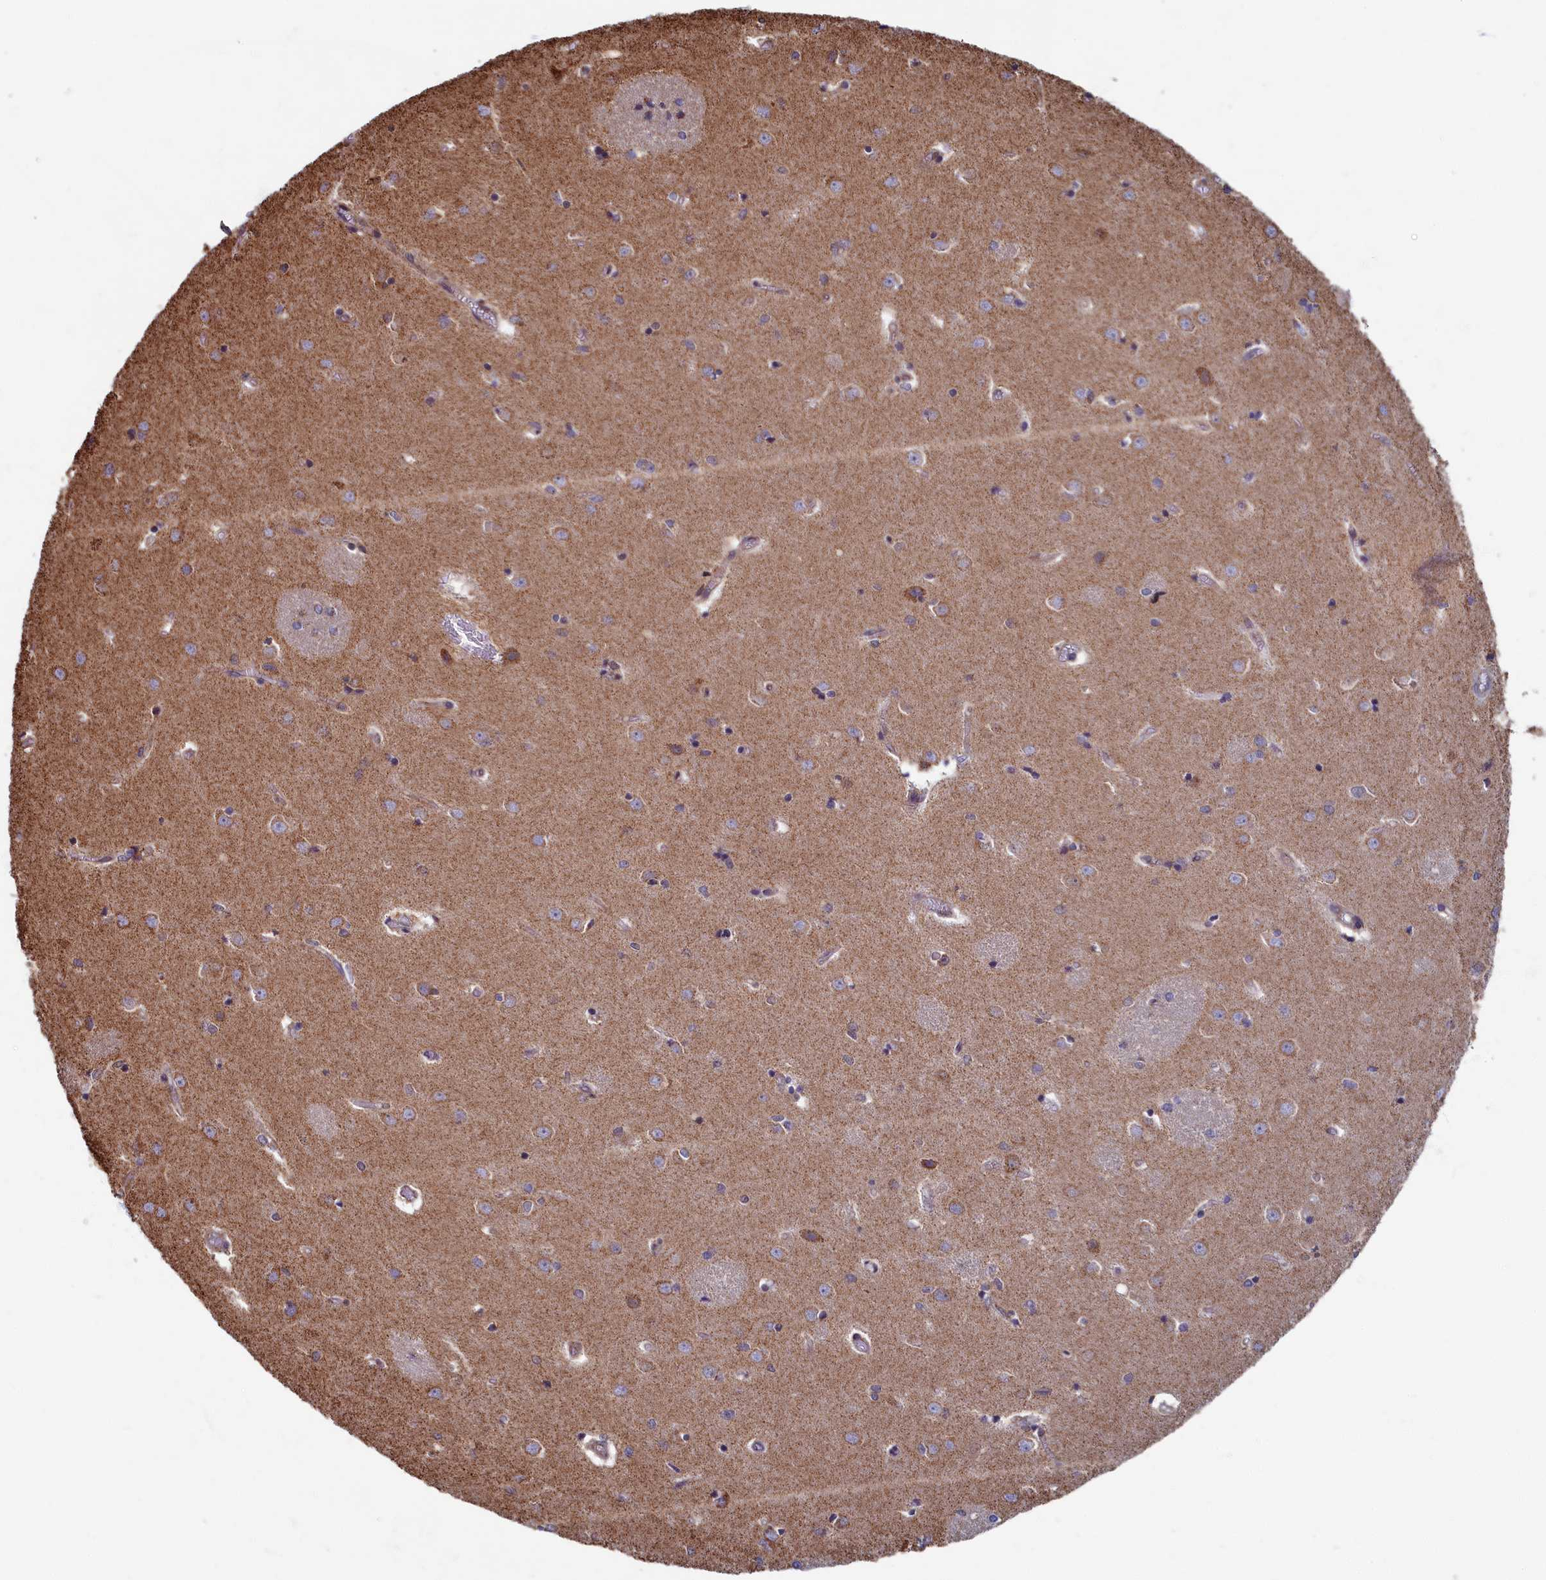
{"staining": {"intensity": "moderate", "quantity": "<25%", "location": "cytoplasmic/membranous"}, "tissue": "caudate", "cell_type": "Glial cells", "image_type": "normal", "snomed": [{"axis": "morphology", "description": "Normal tissue, NOS"}, {"axis": "topography", "description": "Lateral ventricle wall"}], "caption": "Moderate cytoplasmic/membranous expression is appreciated in about <25% of glial cells in unremarkable caudate.", "gene": "SPR", "patient": {"sex": "male", "age": 37}}